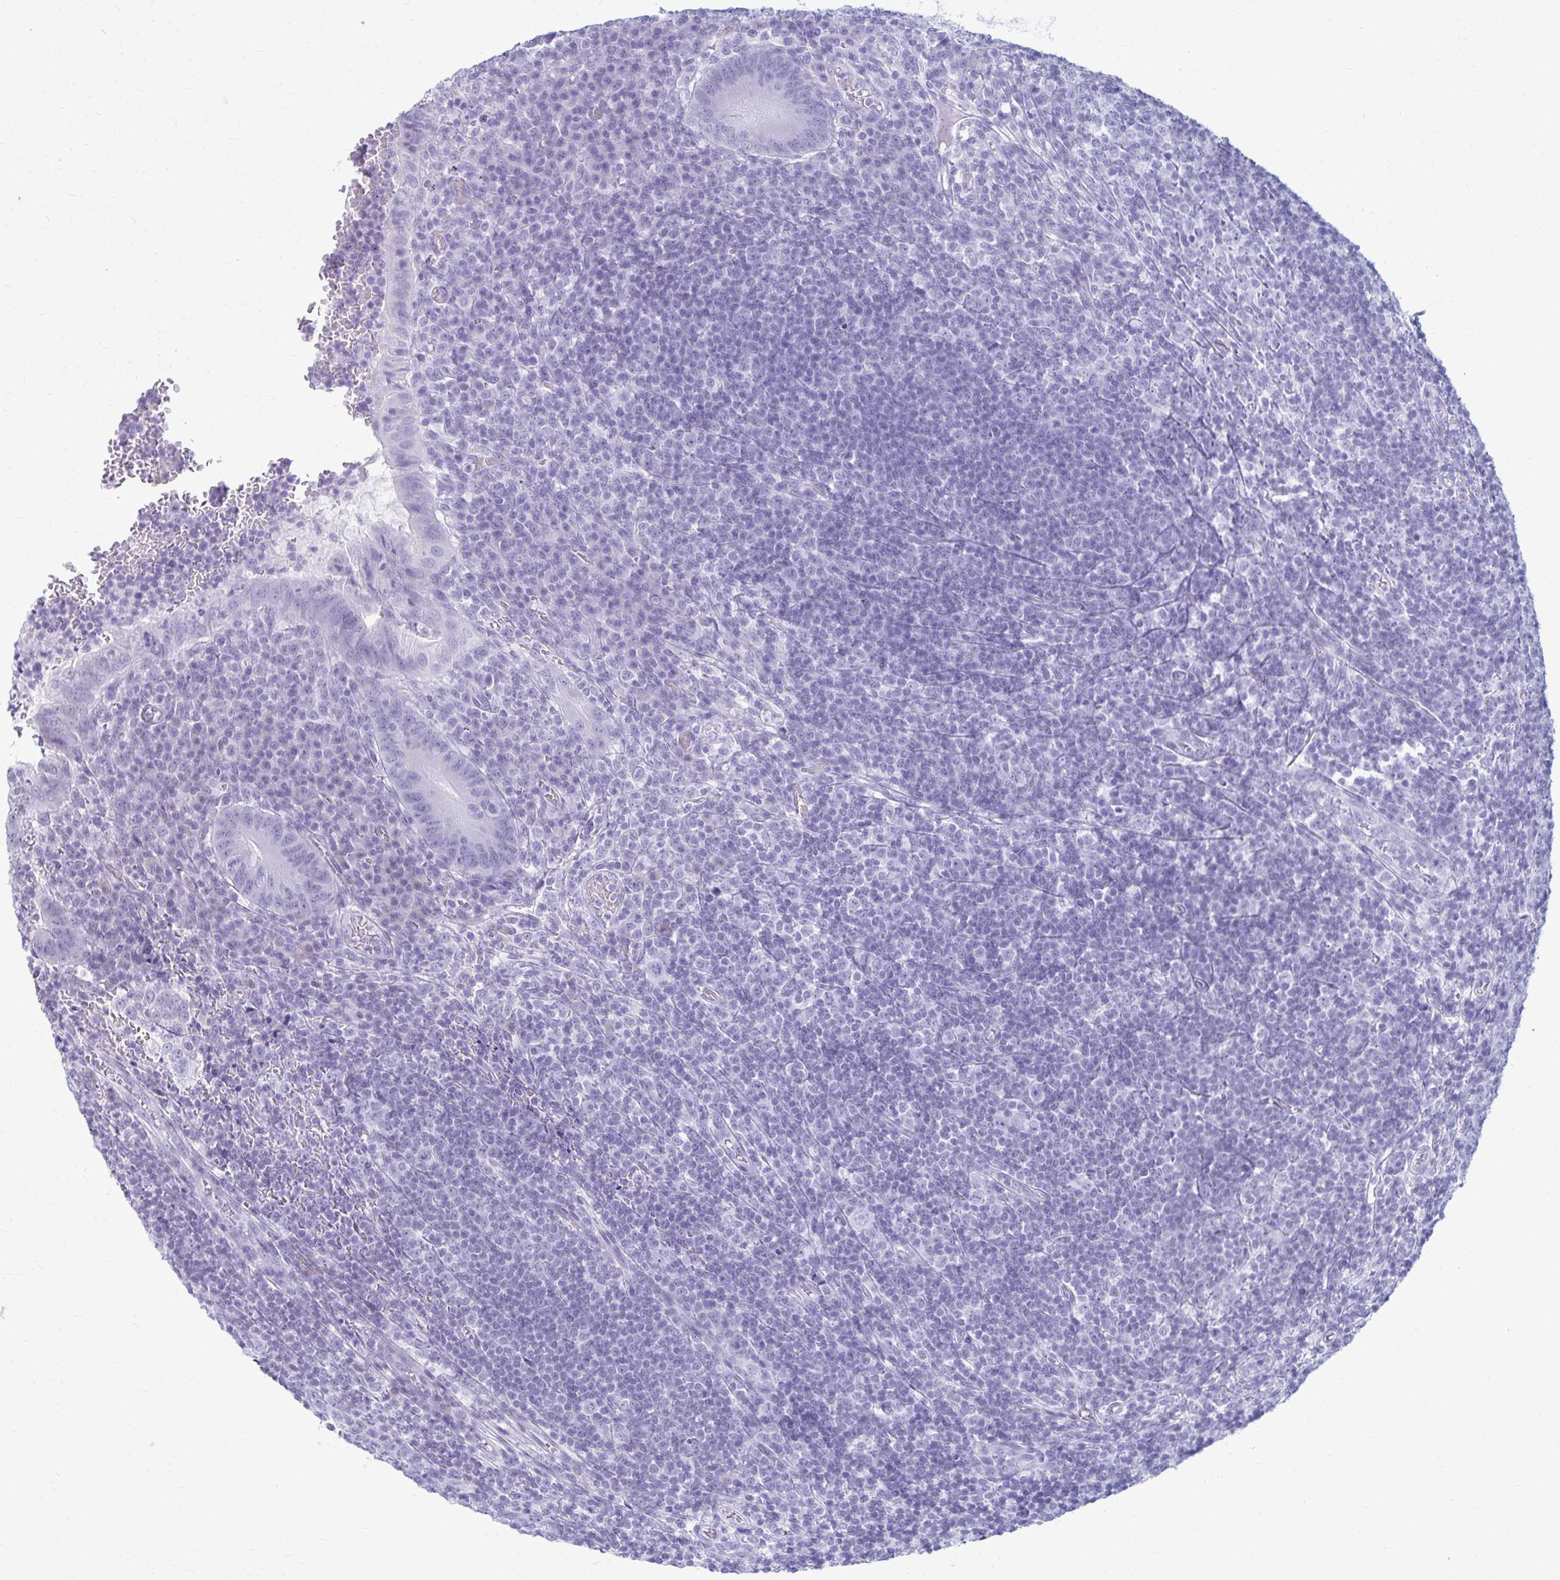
{"staining": {"intensity": "negative", "quantity": "none", "location": "none"}, "tissue": "appendix", "cell_type": "Glandular cells", "image_type": "normal", "snomed": [{"axis": "morphology", "description": "Normal tissue, NOS"}, {"axis": "topography", "description": "Appendix"}], "caption": "Immunohistochemistry (IHC) of benign human appendix exhibits no expression in glandular cells. (DAB IHC visualized using brightfield microscopy, high magnification).", "gene": "PROSER1", "patient": {"sex": "male", "age": 18}}